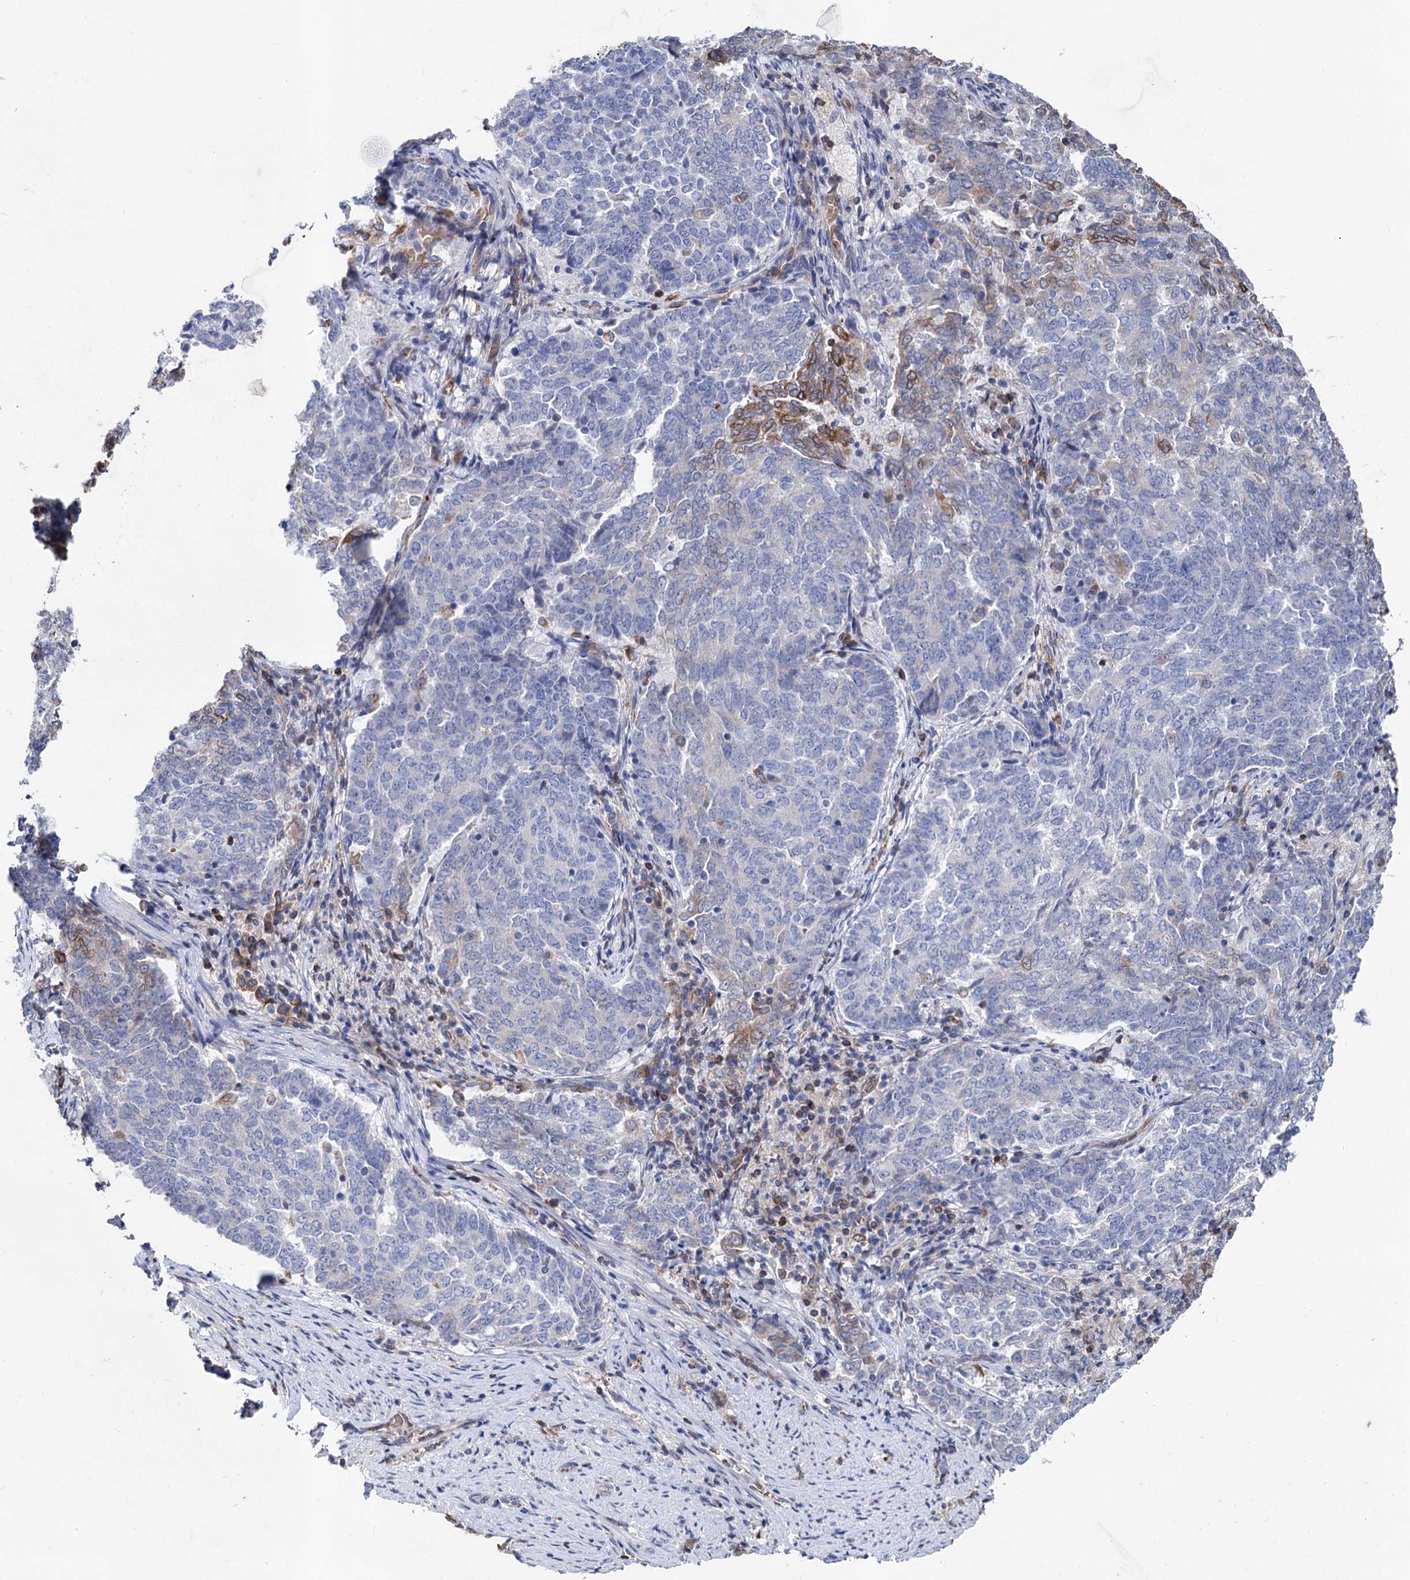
{"staining": {"intensity": "strong", "quantity": "<25%", "location": "cytoplasmic/membranous"}, "tissue": "endometrial cancer", "cell_type": "Tumor cells", "image_type": "cancer", "snomed": [{"axis": "morphology", "description": "Adenocarcinoma, NOS"}, {"axis": "topography", "description": "Endometrium"}], "caption": "There is medium levels of strong cytoplasmic/membranous staining in tumor cells of adenocarcinoma (endometrial), as demonstrated by immunohistochemical staining (brown color).", "gene": "STING1", "patient": {"sex": "female", "age": 80}}